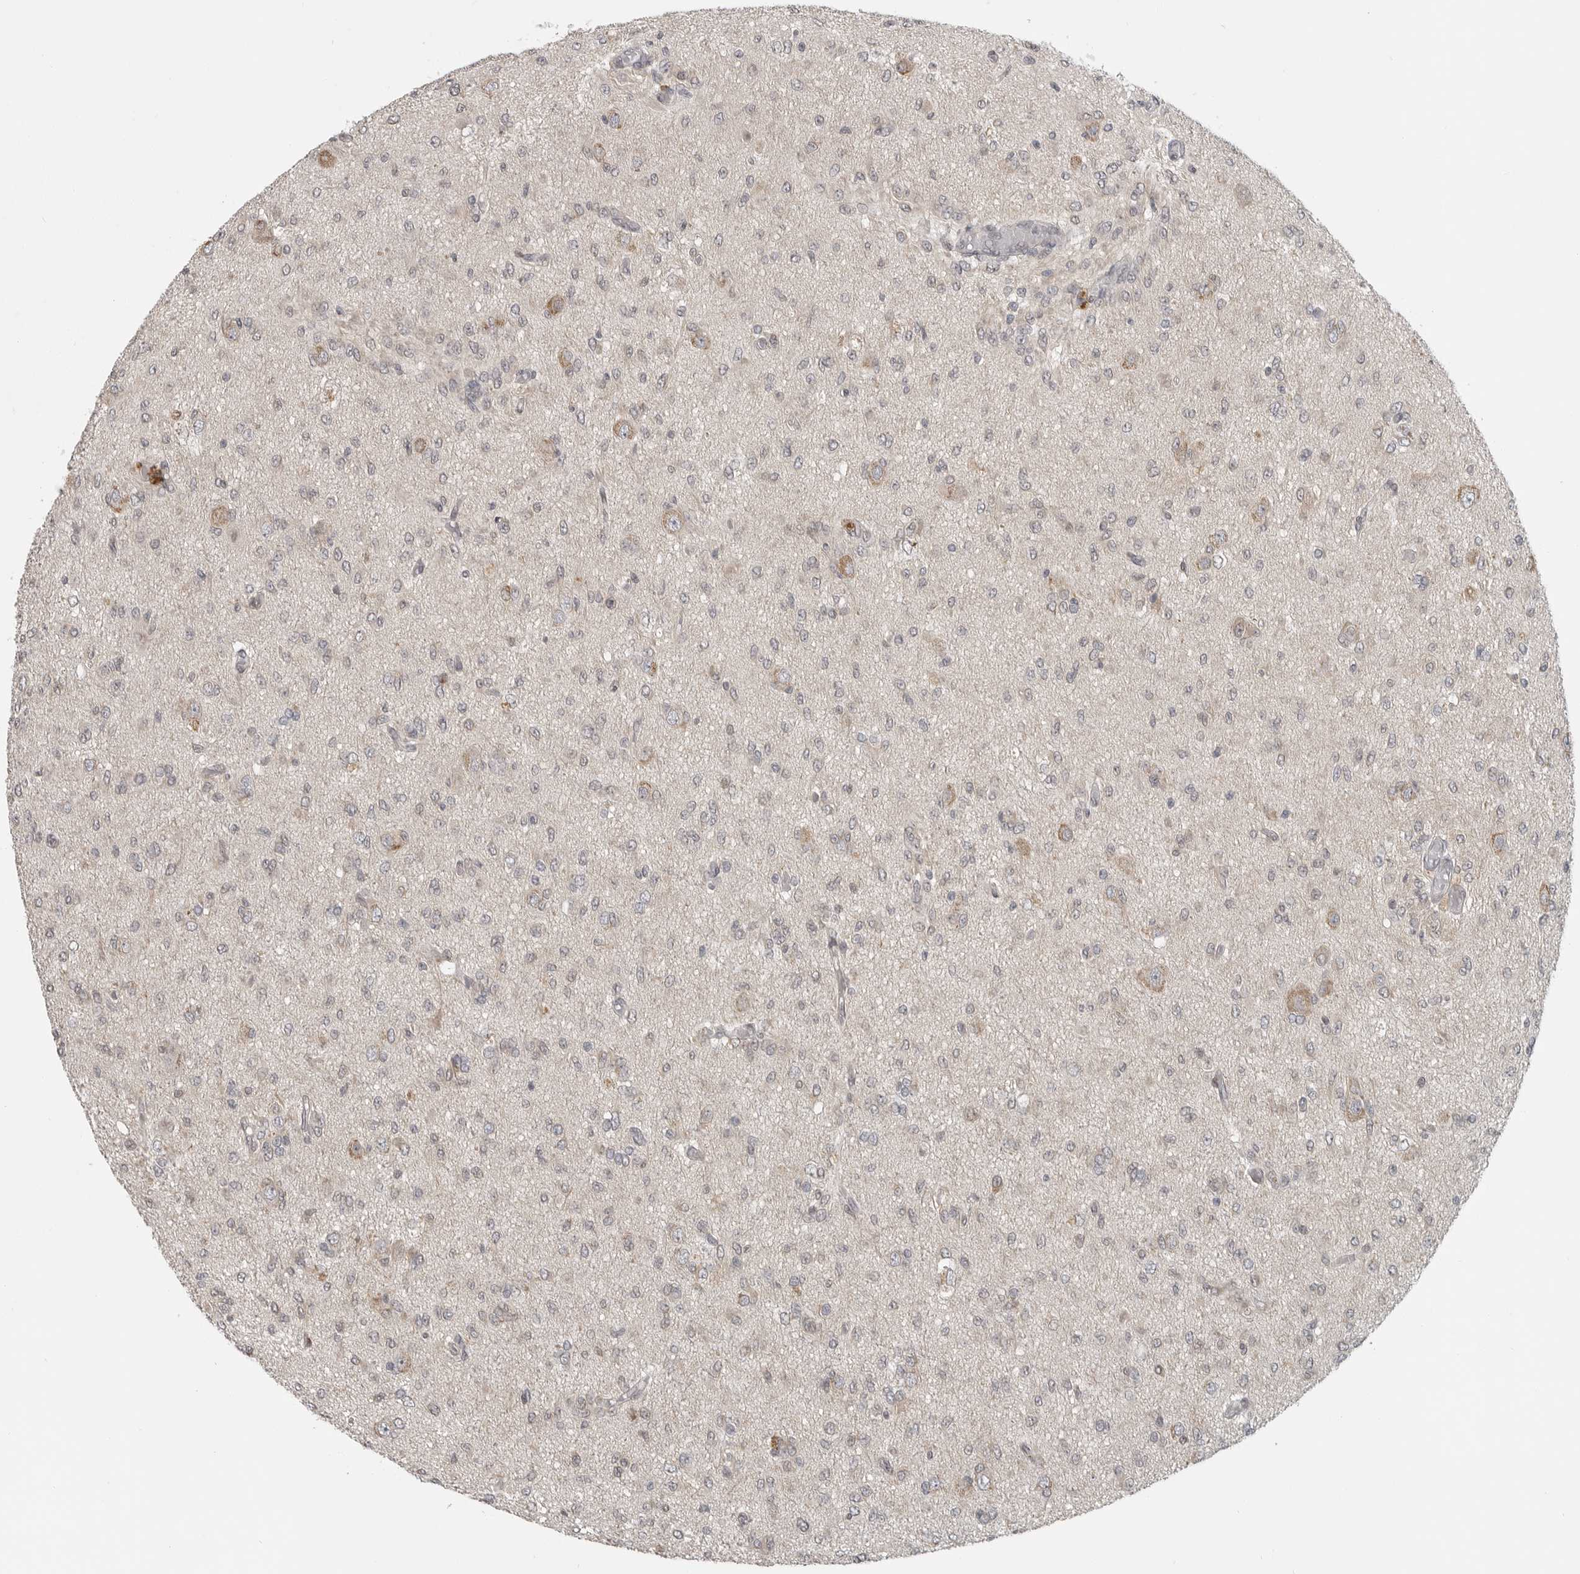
{"staining": {"intensity": "negative", "quantity": "none", "location": "none"}, "tissue": "glioma", "cell_type": "Tumor cells", "image_type": "cancer", "snomed": [{"axis": "morphology", "description": "Glioma, malignant, High grade"}, {"axis": "topography", "description": "Brain"}], "caption": "This is an immunohistochemistry (IHC) micrograph of human malignant glioma (high-grade). There is no positivity in tumor cells.", "gene": "CEP295NL", "patient": {"sex": "female", "age": 59}}